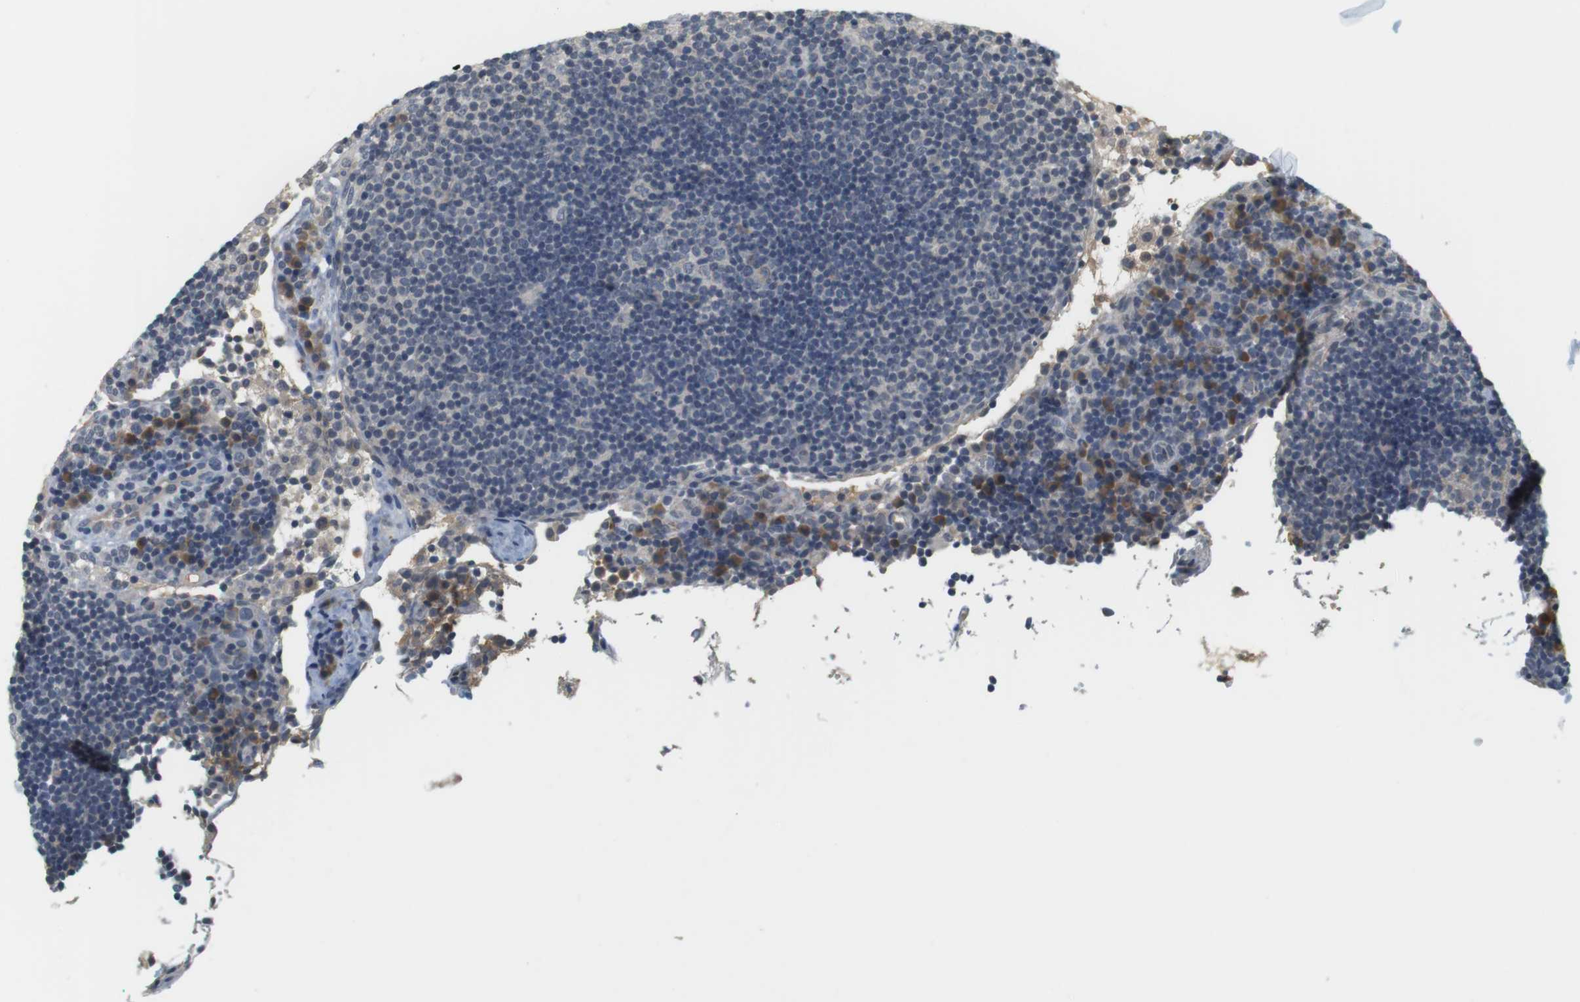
{"staining": {"intensity": "negative", "quantity": "none", "location": "none"}, "tissue": "lymph node", "cell_type": "Germinal center cells", "image_type": "normal", "snomed": [{"axis": "morphology", "description": "Normal tissue, NOS"}, {"axis": "topography", "description": "Lymph node"}], "caption": "The micrograph exhibits no staining of germinal center cells in benign lymph node. The staining was performed using DAB (3,3'-diaminobenzidine) to visualize the protein expression in brown, while the nuclei were stained in blue with hematoxylin (Magnification: 20x).", "gene": "WNT7A", "patient": {"sex": "female", "age": 53}}